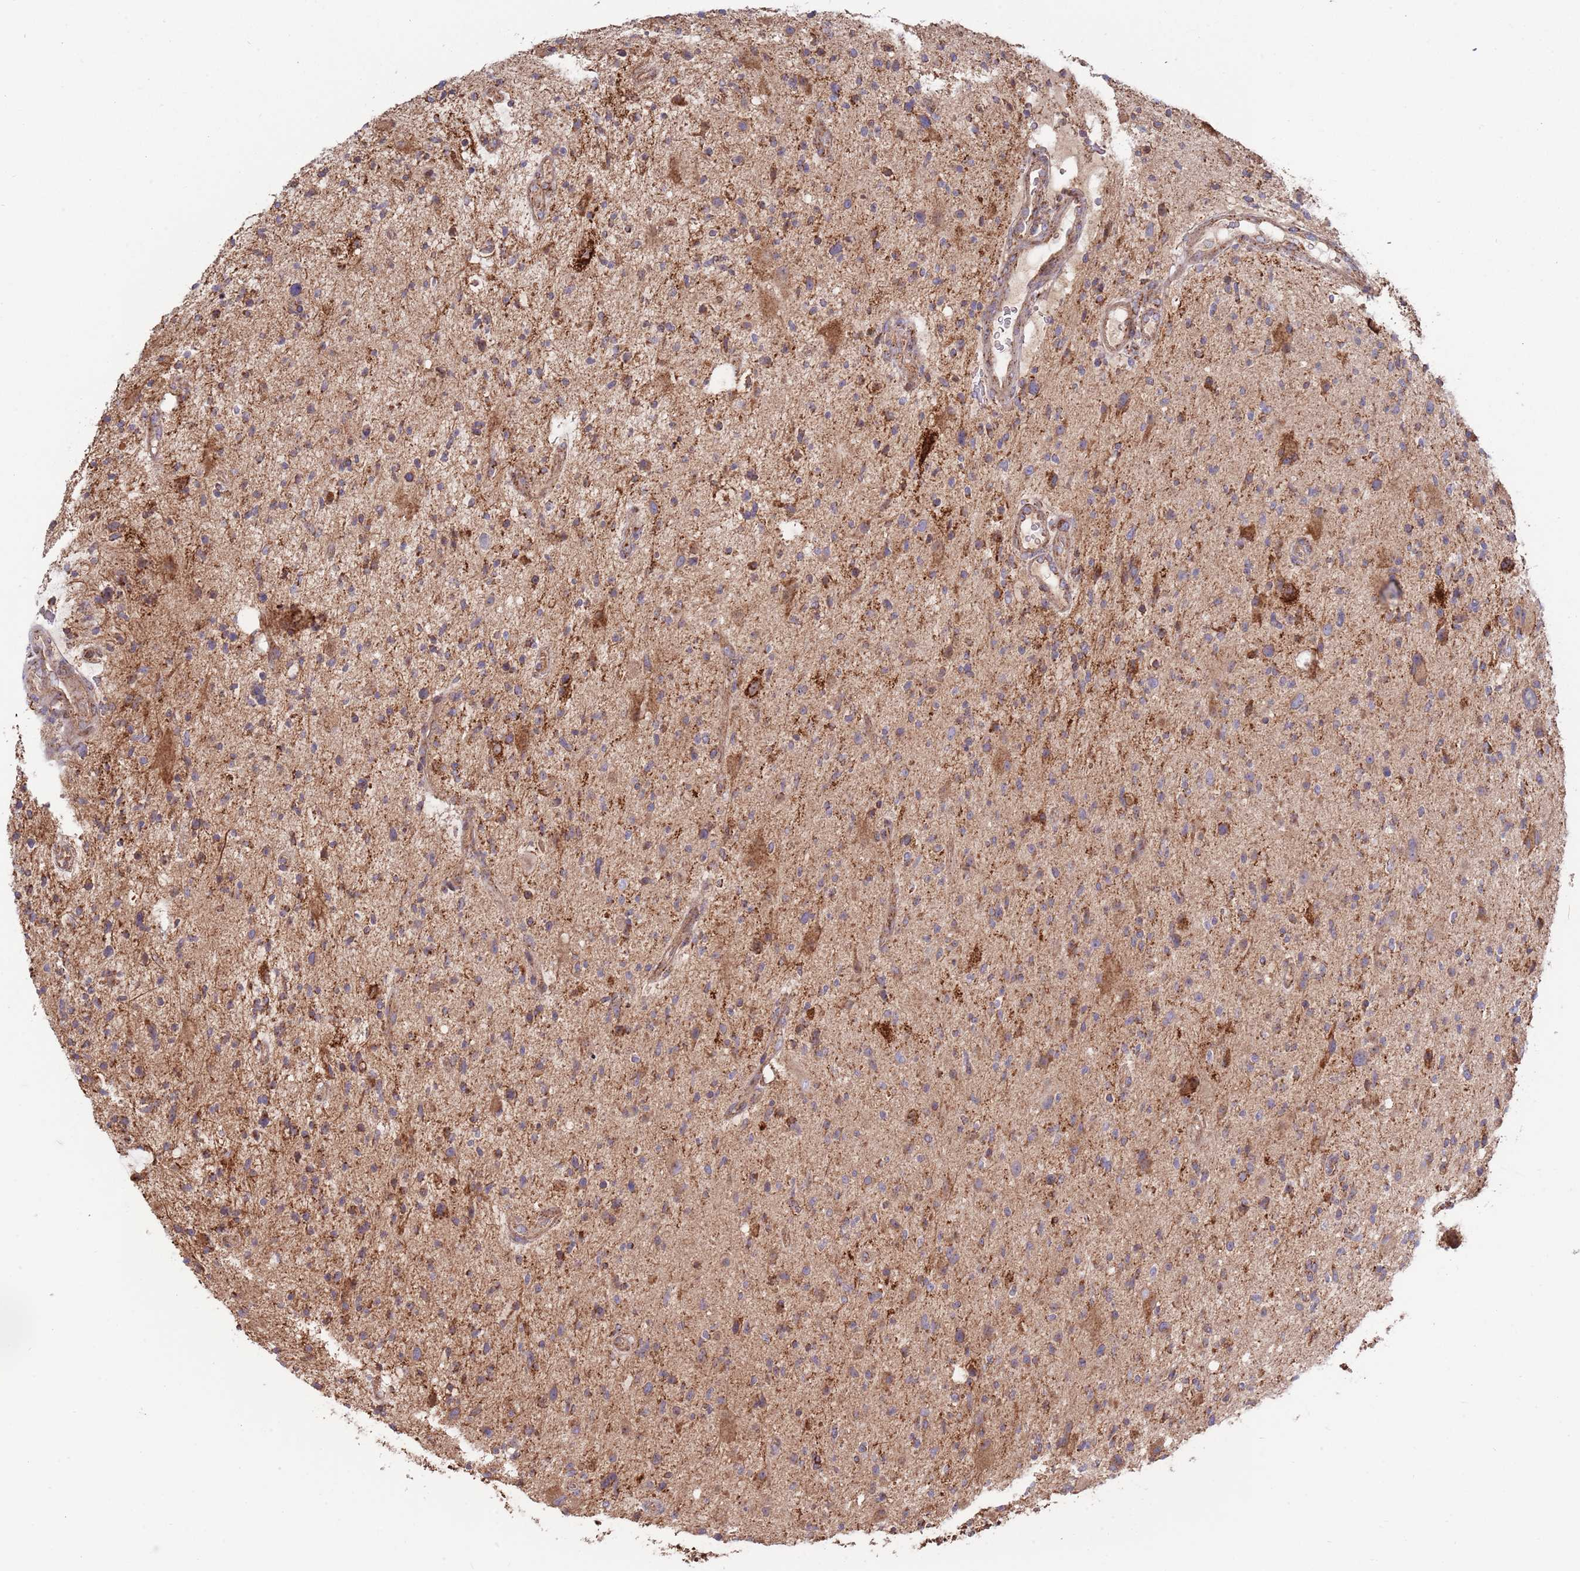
{"staining": {"intensity": "strong", "quantity": "<25%", "location": "cytoplasmic/membranous"}, "tissue": "glioma", "cell_type": "Tumor cells", "image_type": "cancer", "snomed": [{"axis": "morphology", "description": "Glioma, malignant, High grade"}, {"axis": "topography", "description": "Brain"}], "caption": "Malignant glioma (high-grade) tissue shows strong cytoplasmic/membranous staining in approximately <25% of tumor cells", "gene": "ATP5PD", "patient": {"sex": "male", "age": 48}}